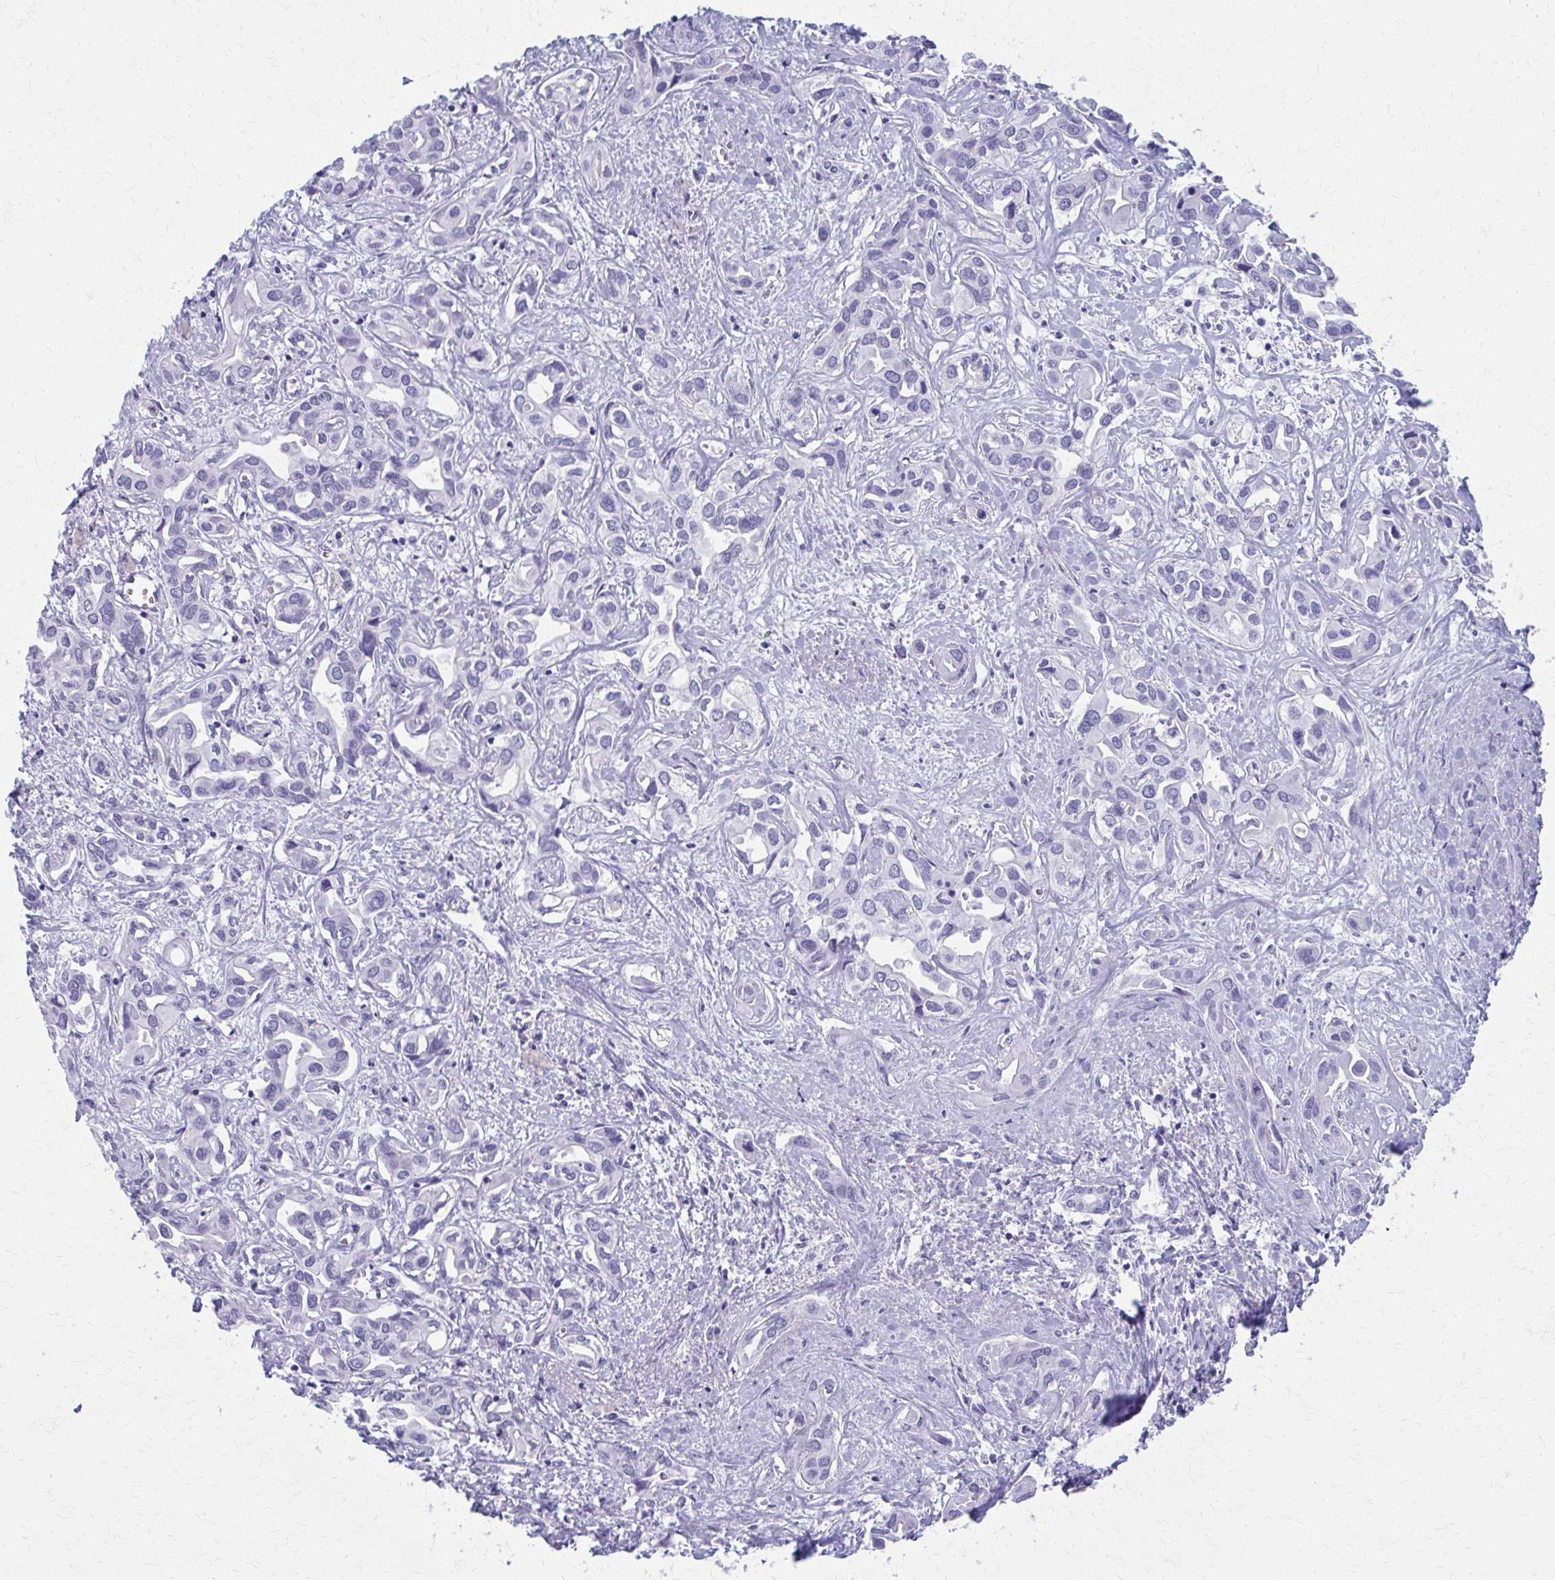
{"staining": {"intensity": "negative", "quantity": "none", "location": "none"}, "tissue": "liver cancer", "cell_type": "Tumor cells", "image_type": "cancer", "snomed": [{"axis": "morphology", "description": "Cholangiocarcinoma"}, {"axis": "topography", "description": "Liver"}], "caption": "IHC histopathology image of neoplastic tissue: cholangiocarcinoma (liver) stained with DAB (3,3'-diaminobenzidine) shows no significant protein staining in tumor cells.", "gene": "MPLKIP", "patient": {"sex": "female", "age": 64}}